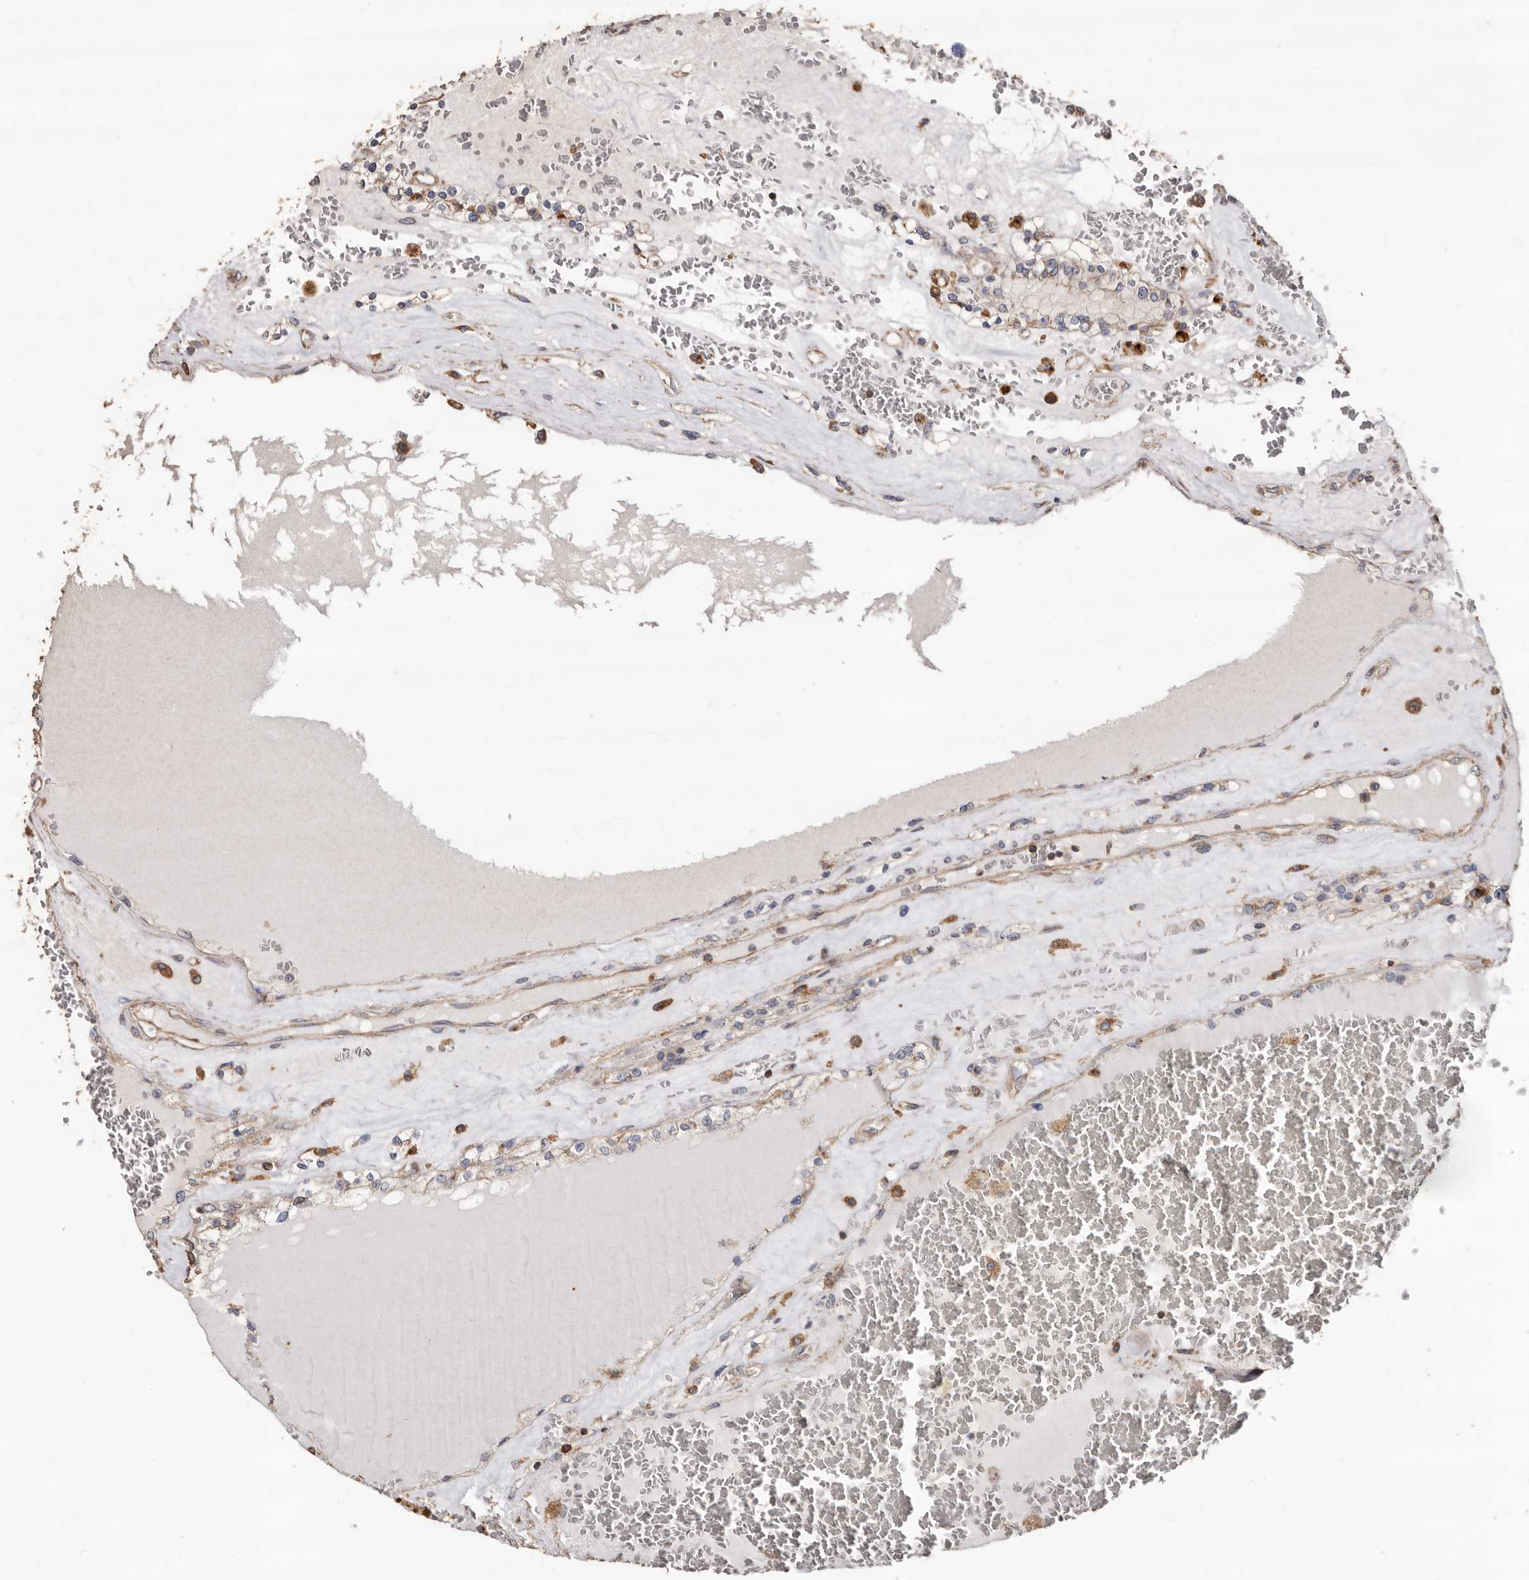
{"staining": {"intensity": "weak", "quantity": ">75%", "location": "cytoplasmic/membranous"}, "tissue": "renal cancer", "cell_type": "Tumor cells", "image_type": "cancer", "snomed": [{"axis": "morphology", "description": "Adenocarcinoma, NOS"}, {"axis": "topography", "description": "Kidney"}], "caption": "Immunohistochemistry (IHC) image of renal adenocarcinoma stained for a protein (brown), which shows low levels of weak cytoplasmic/membranous positivity in about >75% of tumor cells.", "gene": "OSGIN2", "patient": {"sex": "female", "age": 56}}